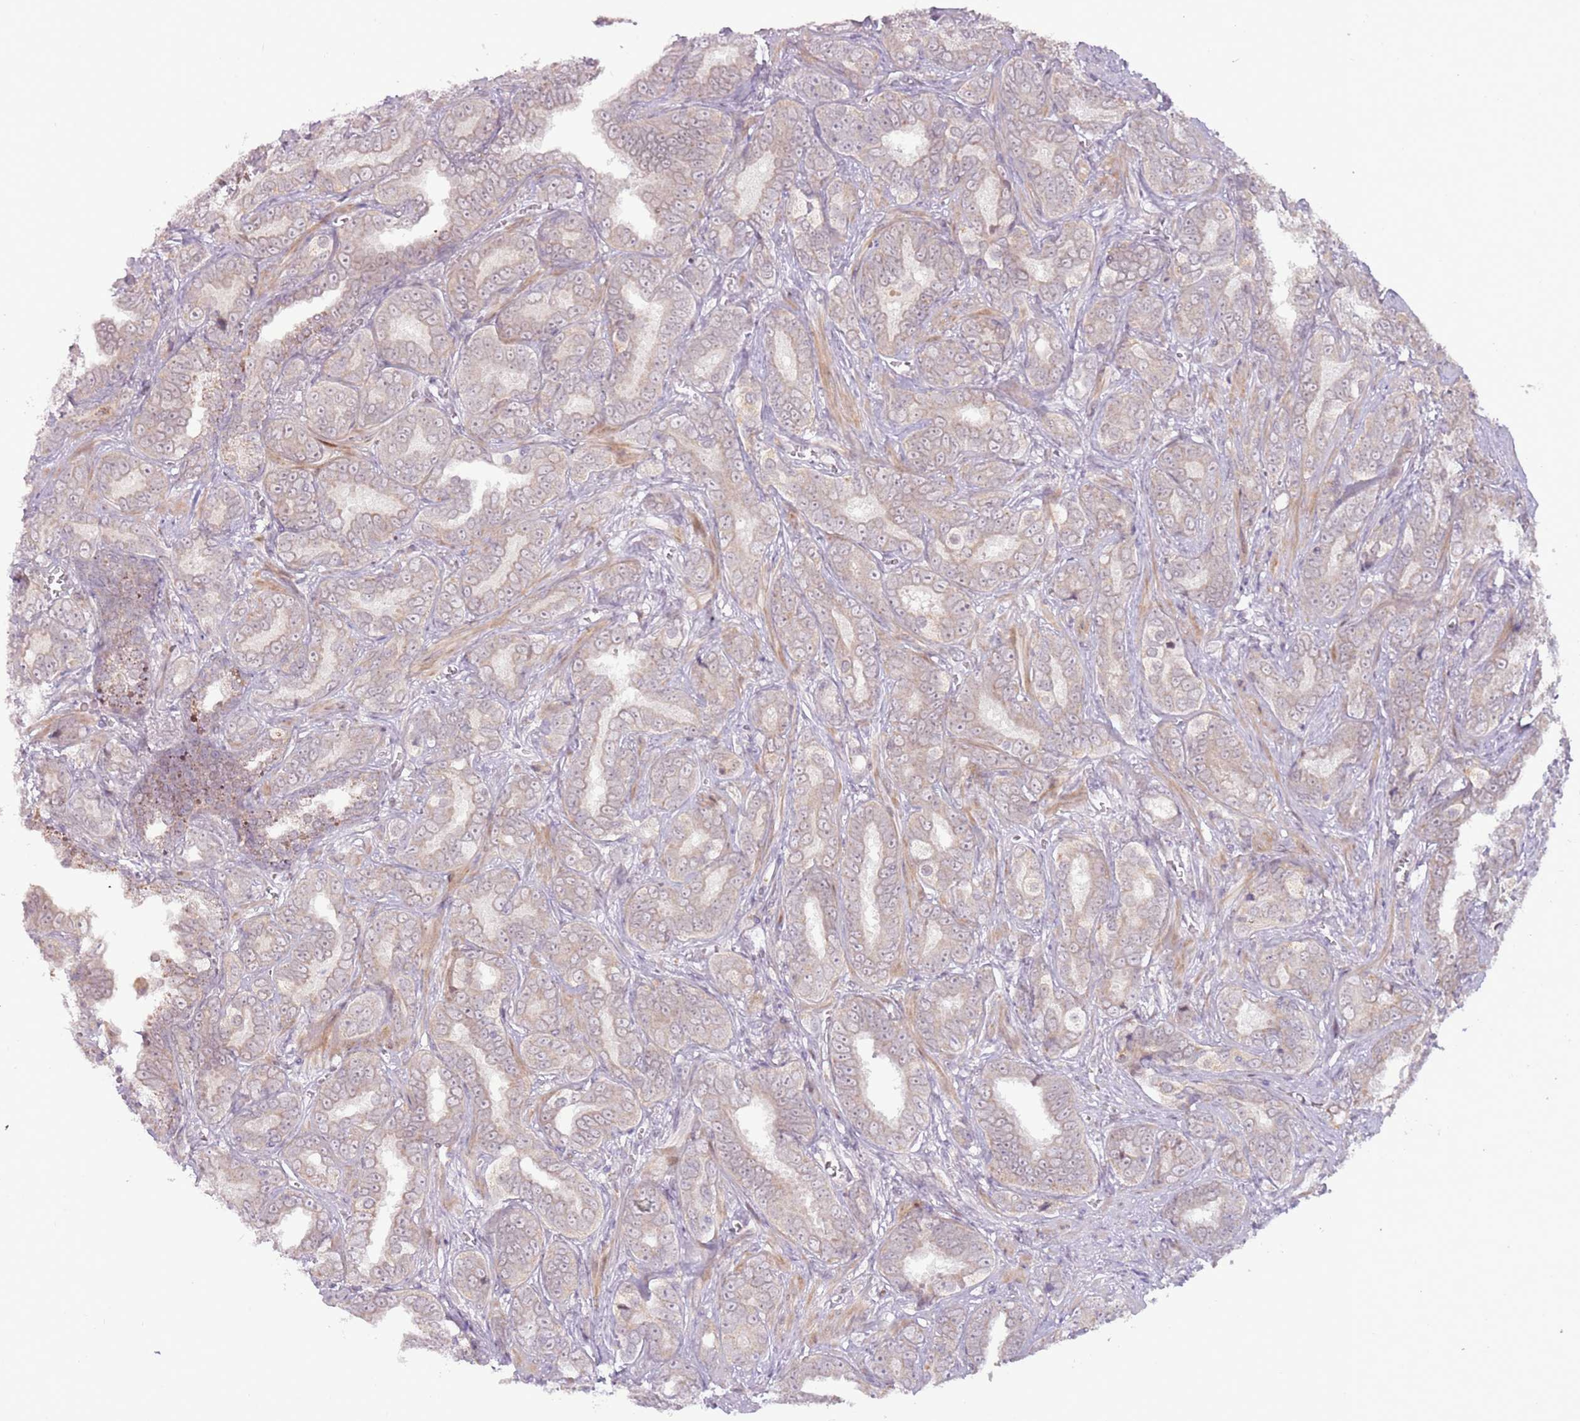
{"staining": {"intensity": "weak", "quantity": "25%-75%", "location": "cytoplasmic/membranous"}, "tissue": "prostate cancer", "cell_type": "Tumor cells", "image_type": "cancer", "snomed": [{"axis": "morphology", "description": "Adenocarcinoma, High grade"}, {"axis": "topography", "description": "Prostate"}], "caption": "Immunohistochemical staining of prostate cancer demonstrates low levels of weak cytoplasmic/membranous staining in about 25%-75% of tumor cells. Using DAB (3,3'-diaminobenzidine) (brown) and hematoxylin (blue) stains, captured at high magnification using brightfield microscopy.", "gene": "MLLT11", "patient": {"sex": "male", "age": 67}}